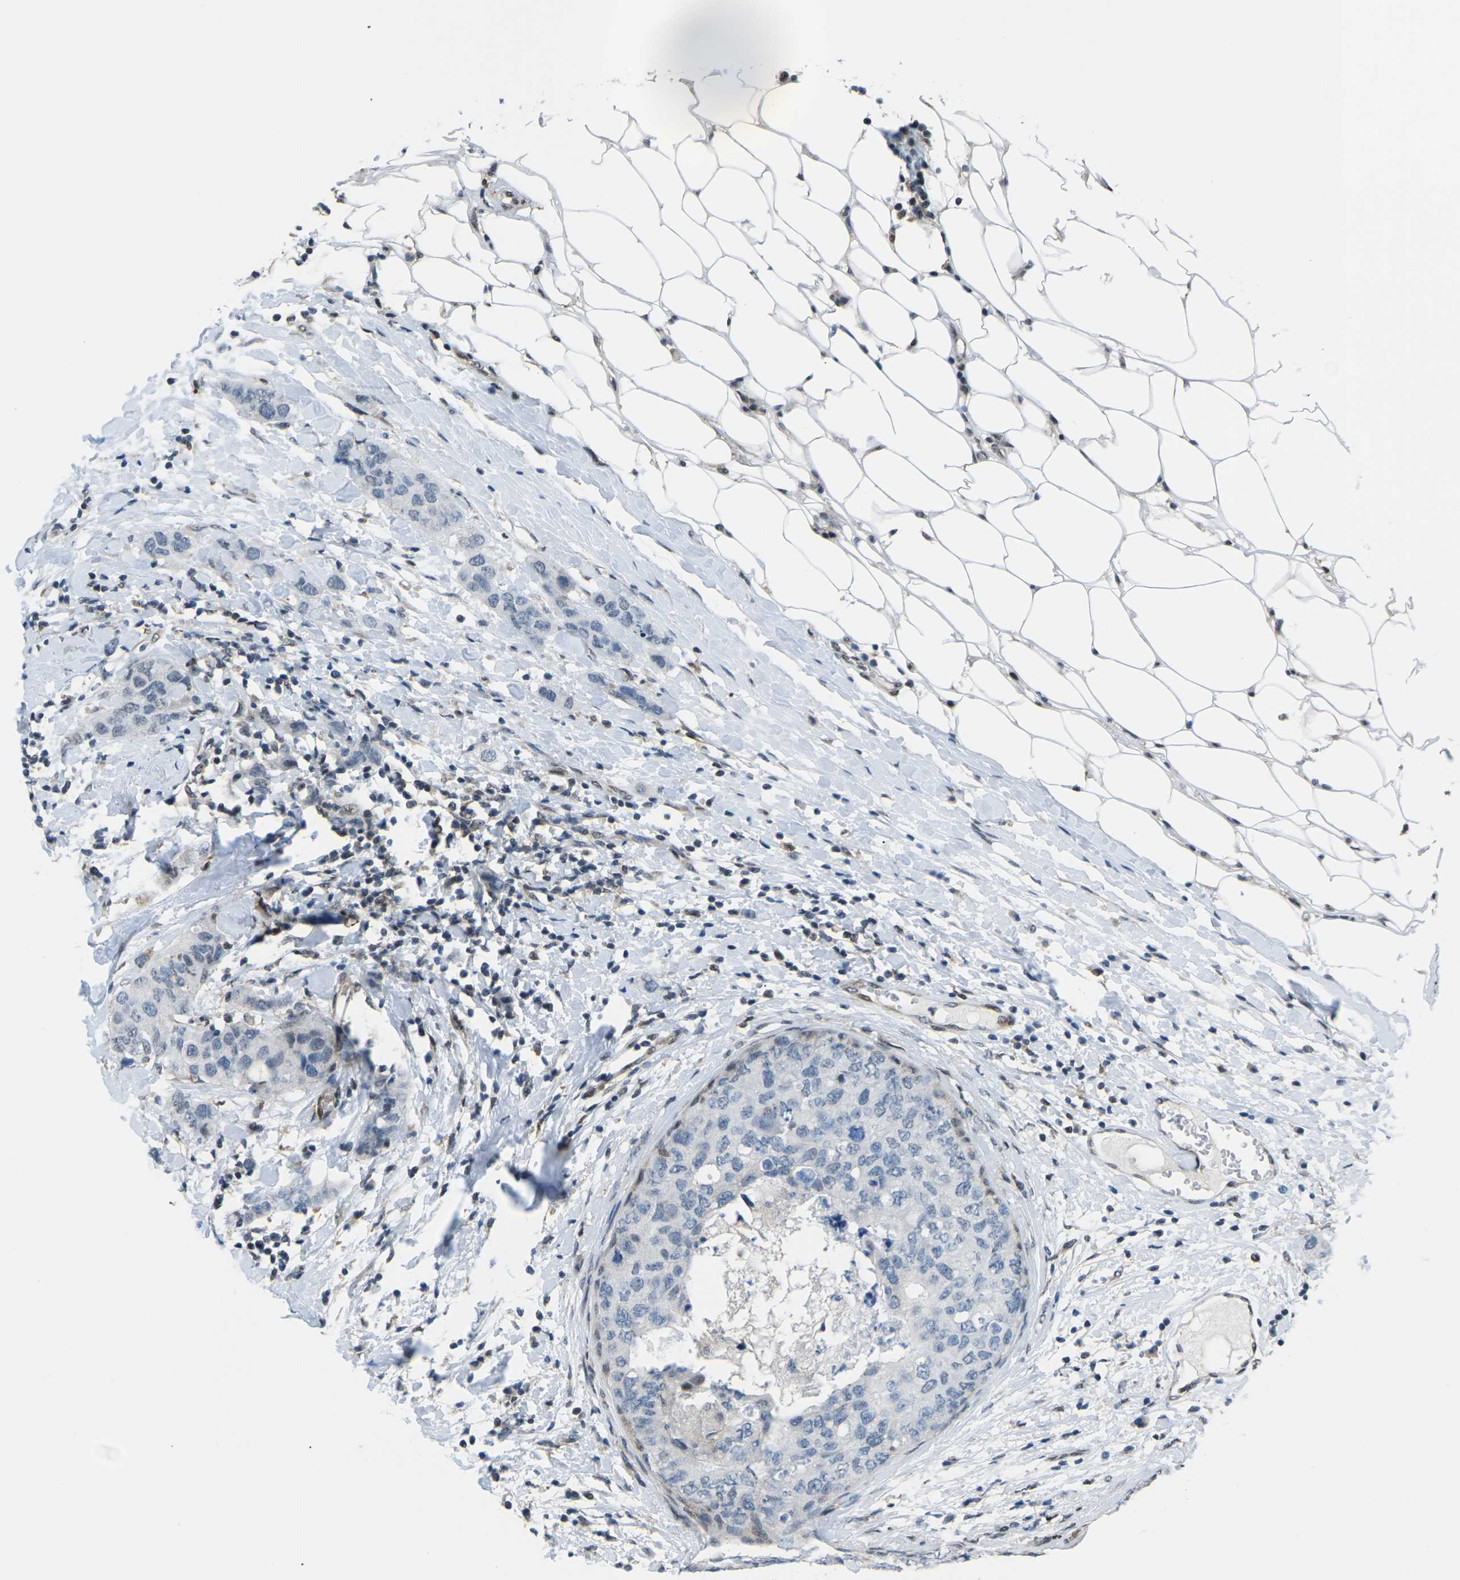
{"staining": {"intensity": "negative", "quantity": "none", "location": "none"}, "tissue": "breast cancer", "cell_type": "Tumor cells", "image_type": "cancer", "snomed": [{"axis": "morphology", "description": "Duct carcinoma"}, {"axis": "topography", "description": "Breast"}], "caption": "There is no significant expression in tumor cells of breast cancer. (DAB (3,3'-diaminobenzidine) immunohistochemistry (IHC) with hematoxylin counter stain).", "gene": "MBNL1", "patient": {"sex": "female", "age": 50}}